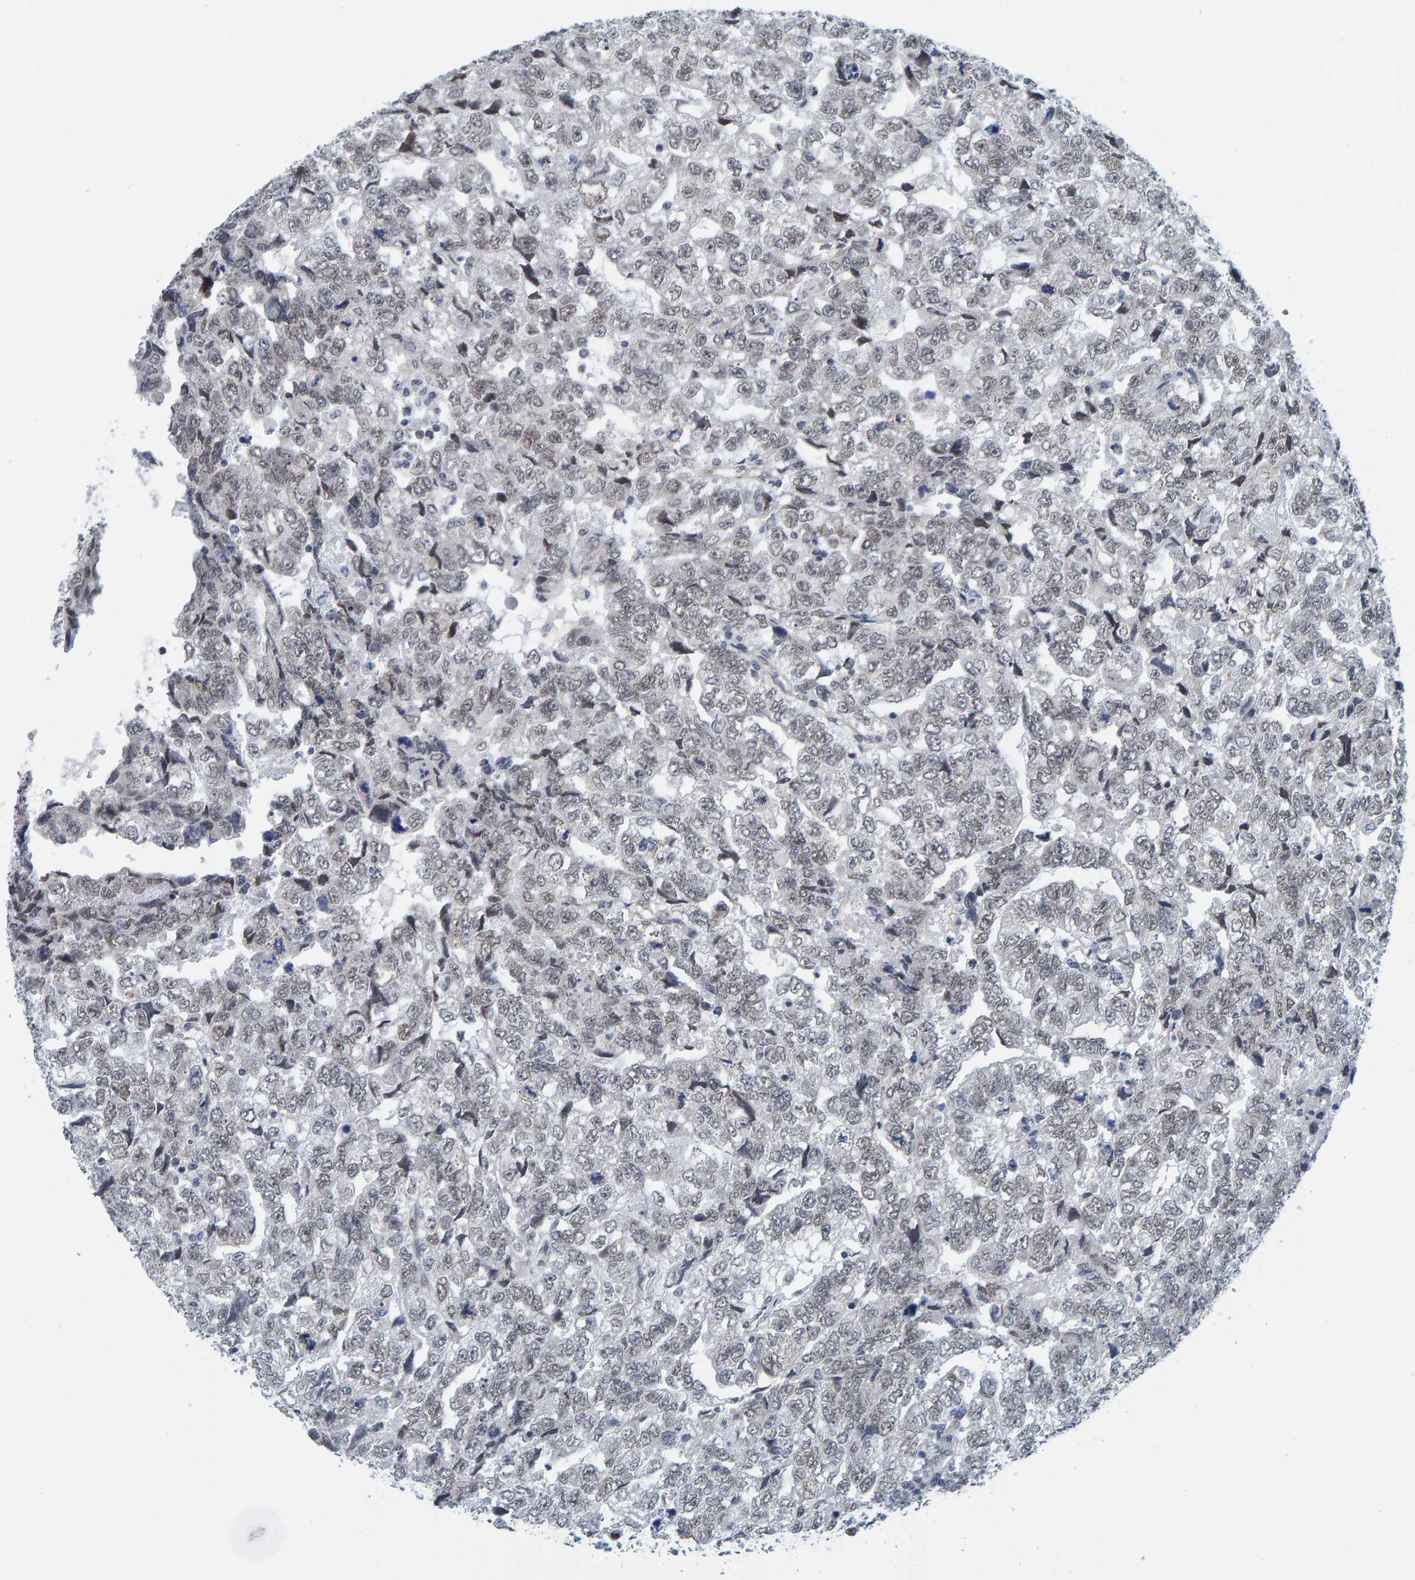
{"staining": {"intensity": "weak", "quantity": "<25%", "location": "nuclear"}, "tissue": "testis cancer", "cell_type": "Tumor cells", "image_type": "cancer", "snomed": [{"axis": "morphology", "description": "Carcinoma, Embryonal, NOS"}, {"axis": "topography", "description": "Testis"}], "caption": "IHC micrograph of neoplastic tissue: human testis cancer (embryonal carcinoma) stained with DAB (3,3'-diaminobenzidine) reveals no significant protein positivity in tumor cells.", "gene": "SCRN2", "patient": {"sex": "male", "age": 36}}